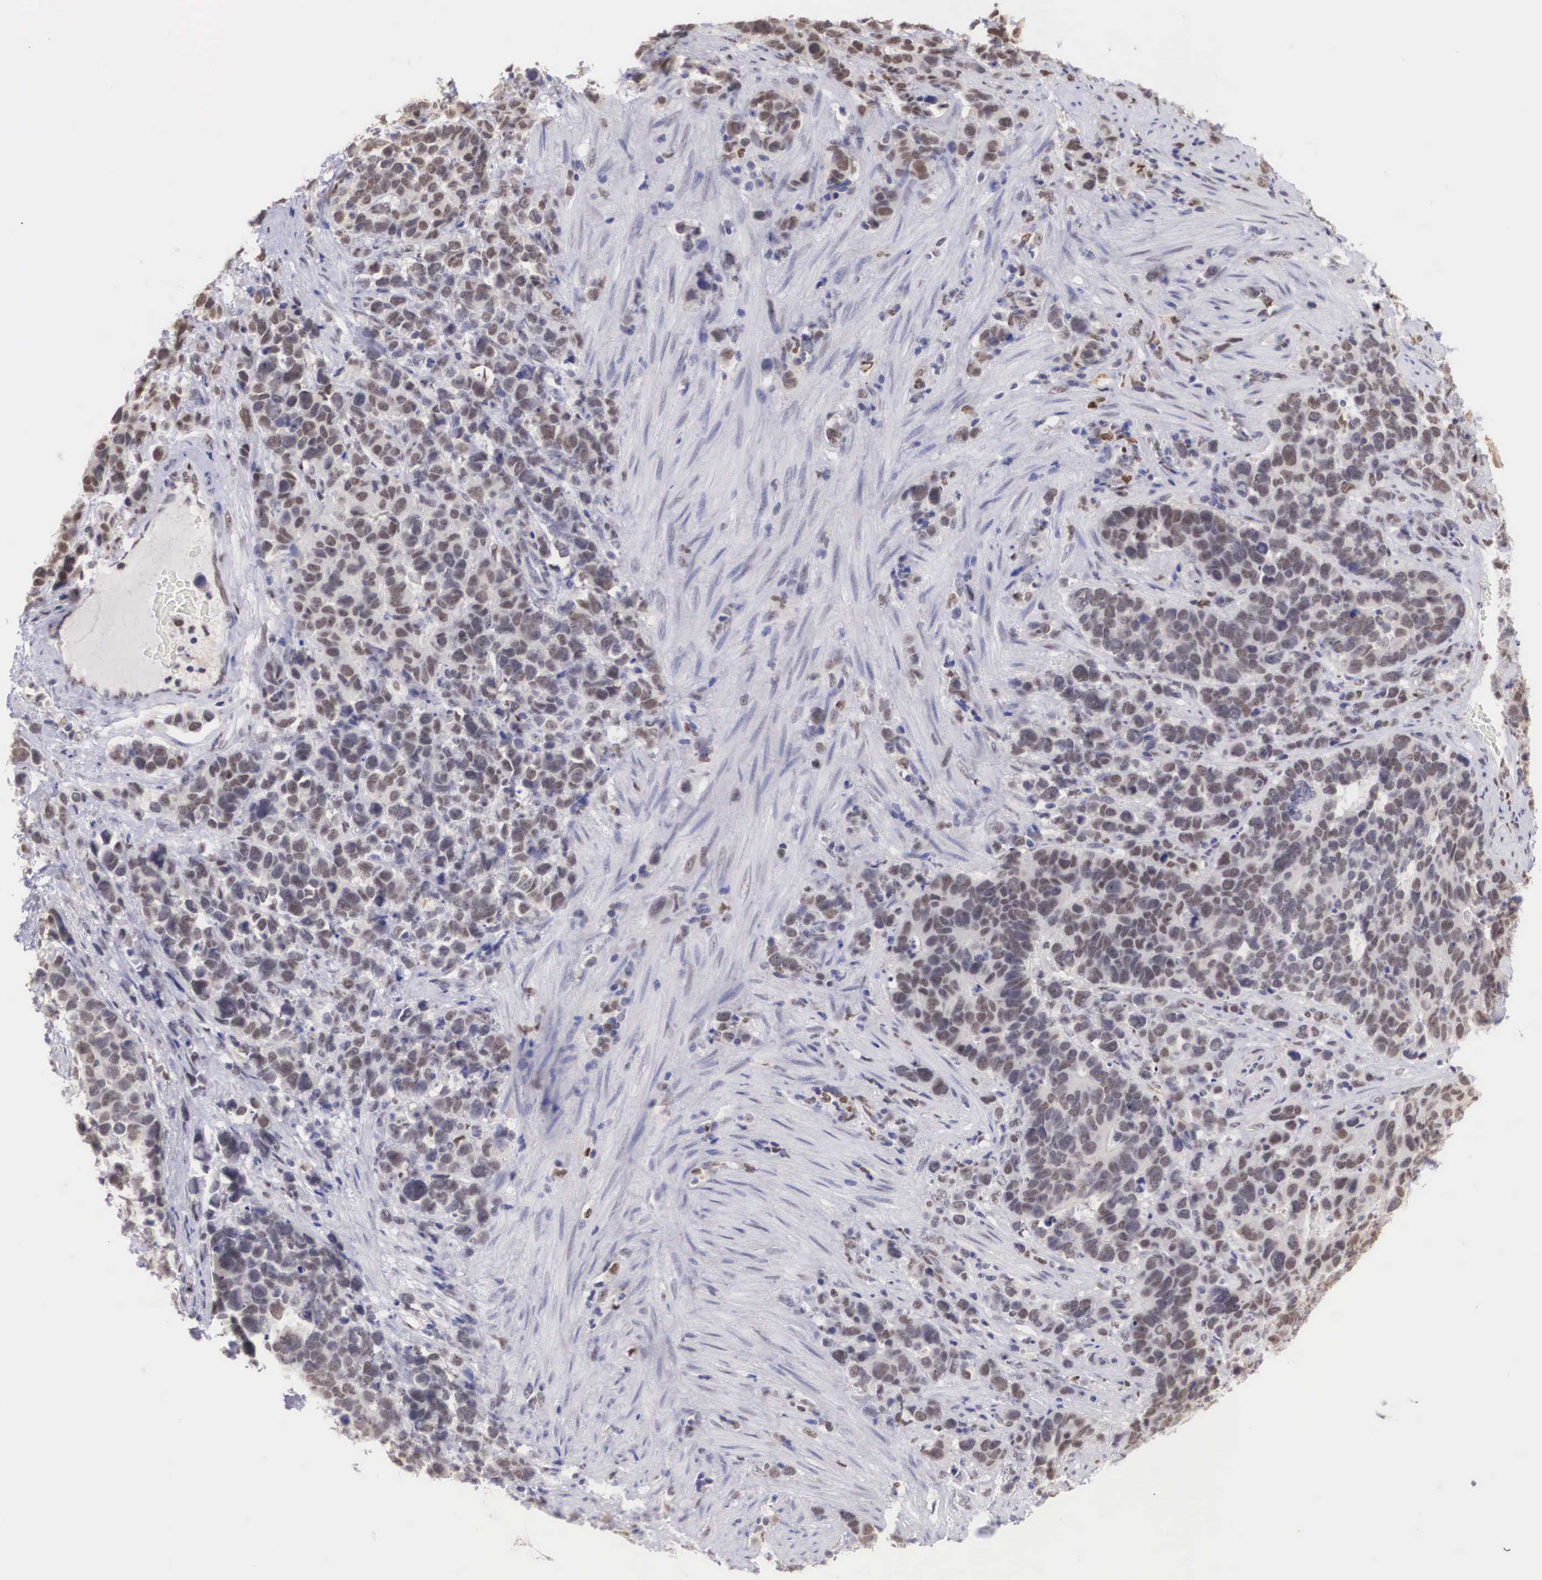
{"staining": {"intensity": "moderate", "quantity": "25%-75%", "location": "nuclear"}, "tissue": "stomach cancer", "cell_type": "Tumor cells", "image_type": "cancer", "snomed": [{"axis": "morphology", "description": "Adenocarcinoma, NOS"}, {"axis": "topography", "description": "Stomach, upper"}], "caption": "Tumor cells display medium levels of moderate nuclear staining in about 25%-75% of cells in human adenocarcinoma (stomach). The staining was performed using DAB, with brown indicating positive protein expression. Nuclei are stained blue with hematoxylin.", "gene": "ETV6", "patient": {"sex": "male", "age": 71}}